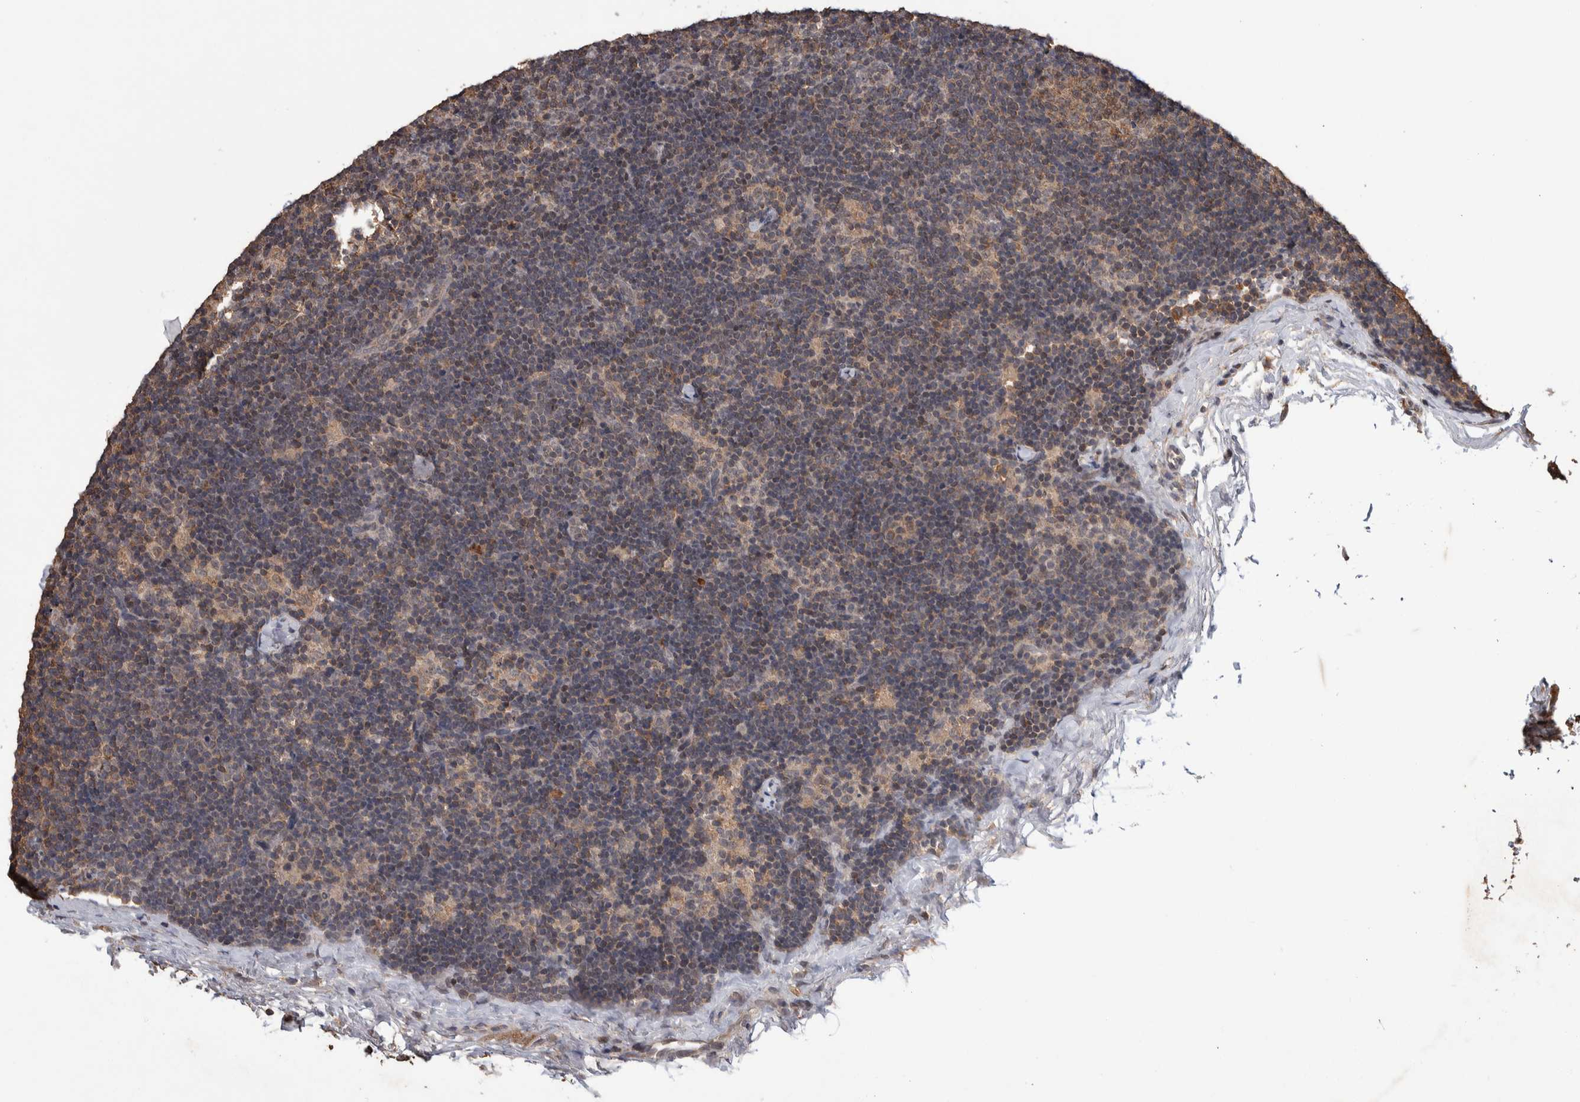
{"staining": {"intensity": "moderate", "quantity": ">75%", "location": "cytoplasmic/membranous"}, "tissue": "lymph node", "cell_type": "Germinal center cells", "image_type": "normal", "snomed": [{"axis": "morphology", "description": "Normal tissue, NOS"}, {"axis": "topography", "description": "Lymph node"}], "caption": "An IHC photomicrograph of unremarkable tissue is shown. Protein staining in brown labels moderate cytoplasmic/membranous positivity in lymph node within germinal center cells. (DAB = brown stain, brightfield microscopy at high magnification).", "gene": "DVL2", "patient": {"sex": "female", "age": 22}}